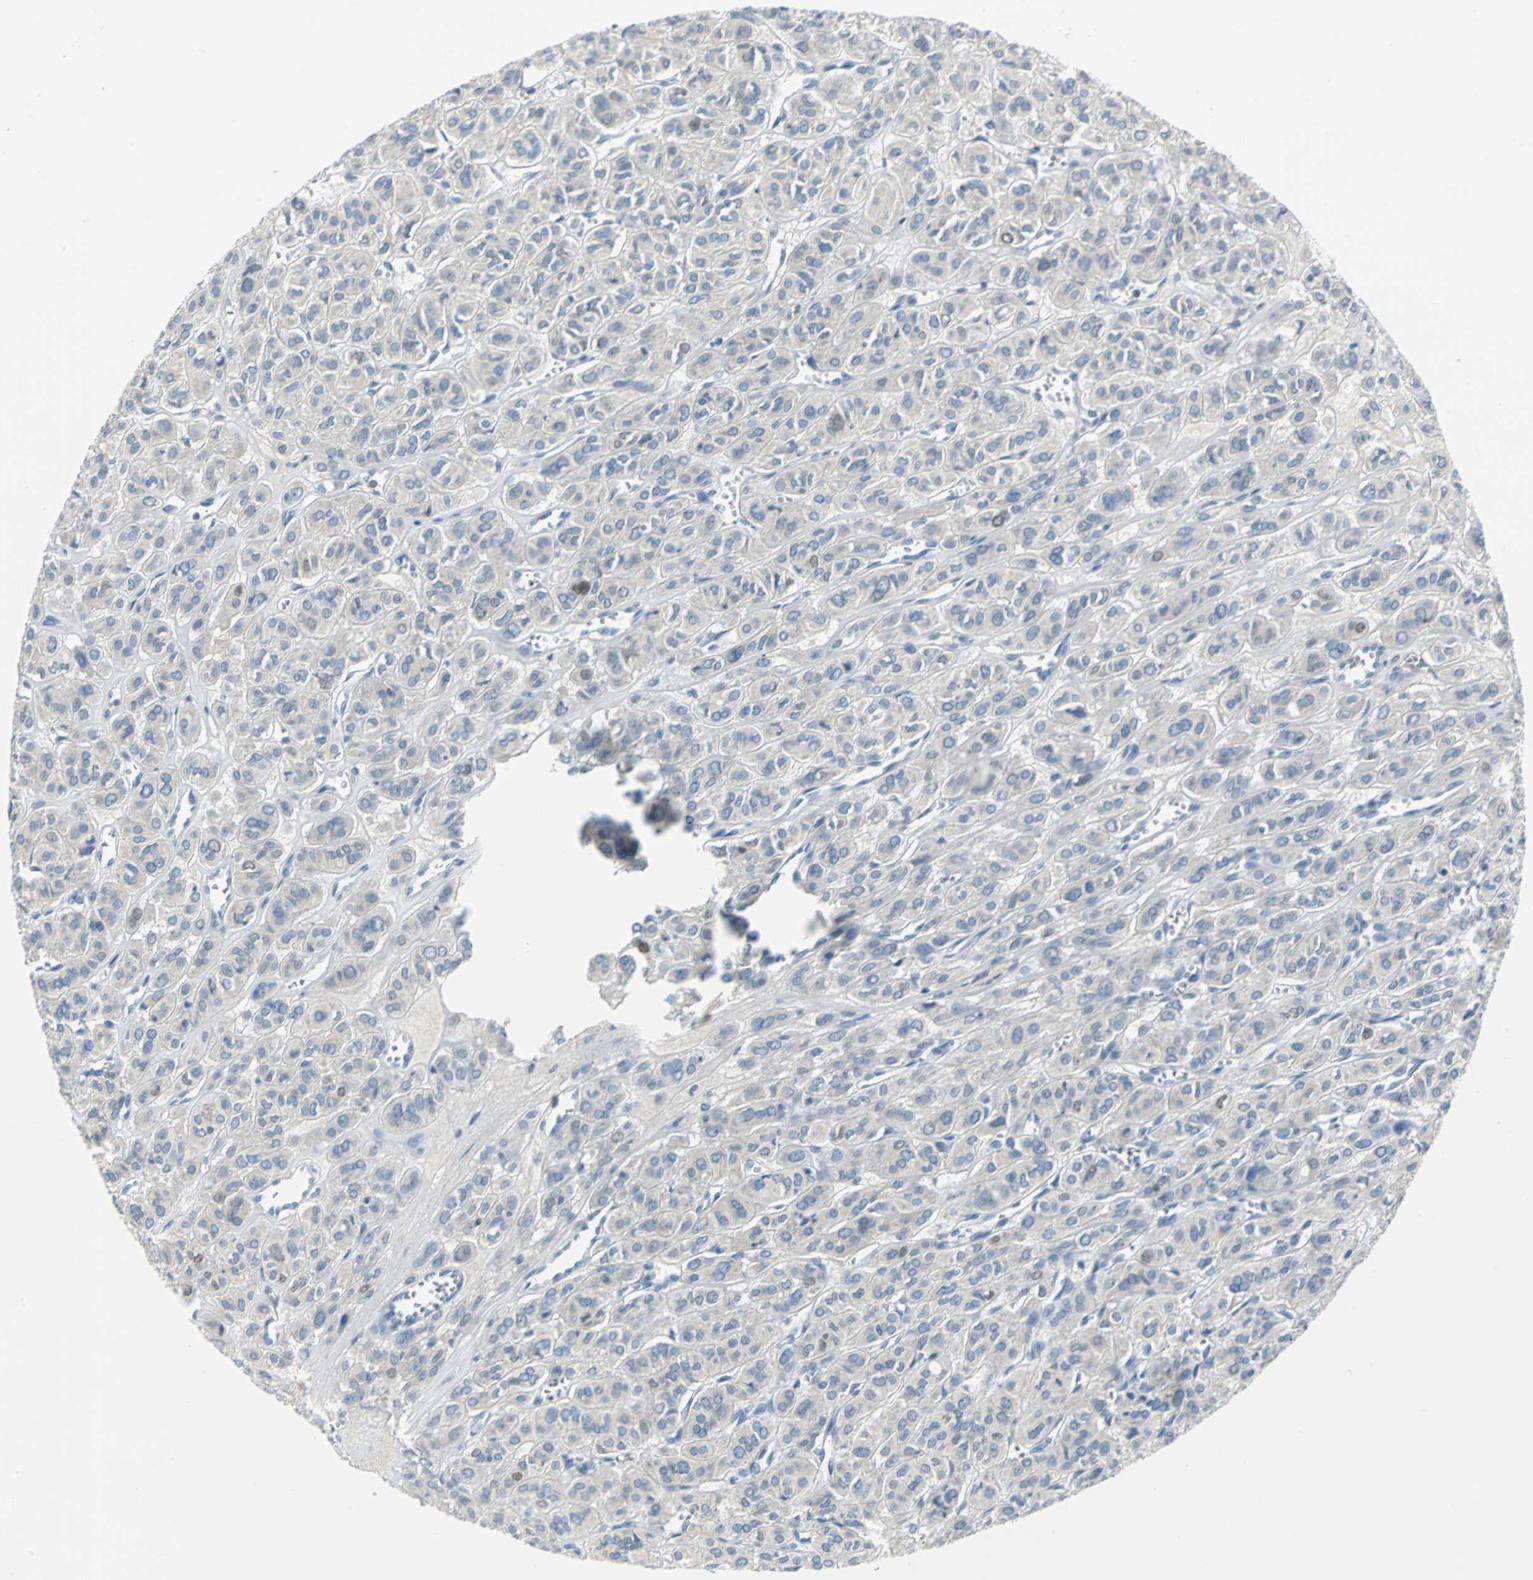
{"staining": {"intensity": "weak", "quantity": "25%-75%", "location": "cytoplasmic/membranous"}, "tissue": "thyroid cancer", "cell_type": "Tumor cells", "image_type": "cancer", "snomed": [{"axis": "morphology", "description": "Follicular adenoma carcinoma, NOS"}, {"axis": "topography", "description": "Thyroid gland"}], "caption": "A low amount of weak cytoplasmic/membranous expression is present in approximately 25%-75% of tumor cells in follicular adenoma carcinoma (thyroid) tissue.", "gene": "MCM4", "patient": {"sex": "female", "age": 71}}